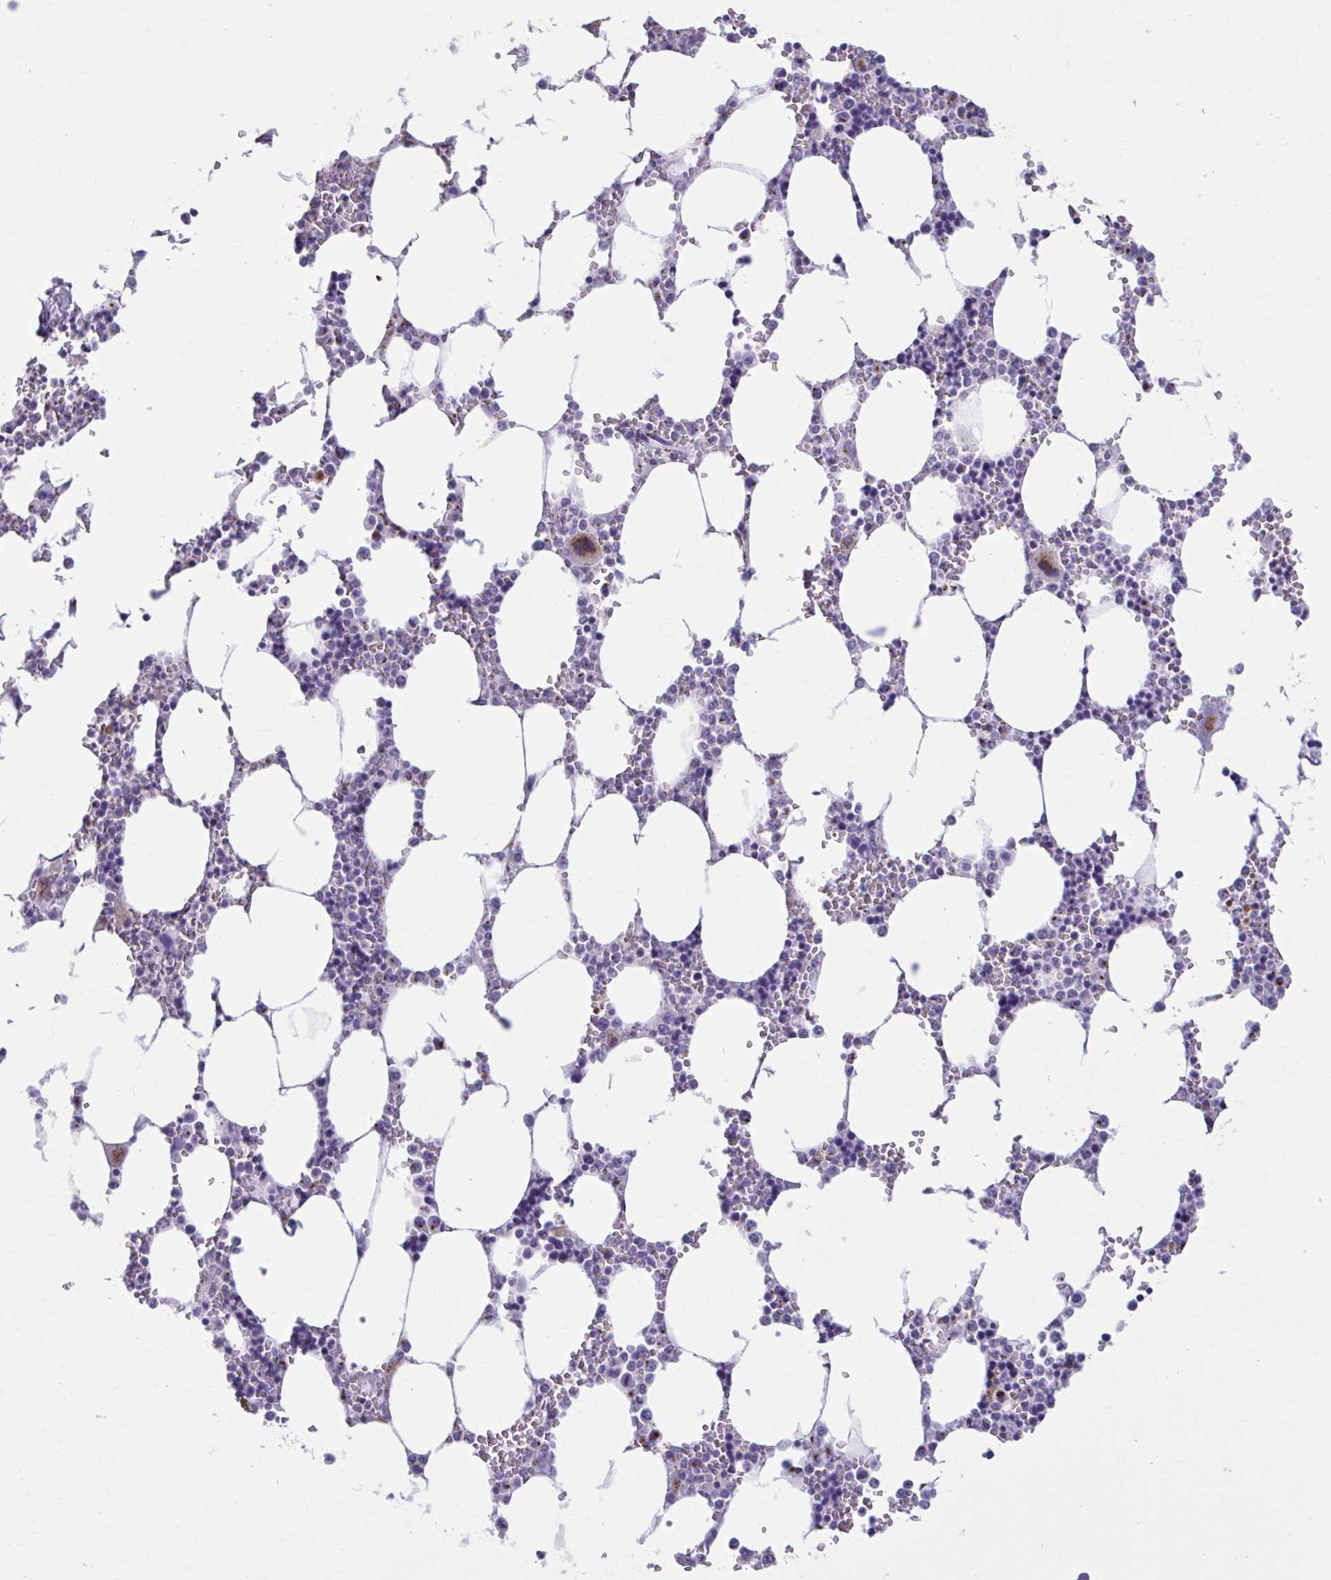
{"staining": {"intensity": "moderate", "quantity": "<25%", "location": "cytoplasmic/membranous"}, "tissue": "bone marrow", "cell_type": "Hematopoietic cells", "image_type": "normal", "snomed": [{"axis": "morphology", "description": "Normal tissue, NOS"}, {"axis": "topography", "description": "Bone marrow"}], "caption": "The immunohistochemical stain labels moderate cytoplasmic/membranous positivity in hematopoietic cells of normal bone marrow.", "gene": "ZNF682", "patient": {"sex": "male", "age": 64}}